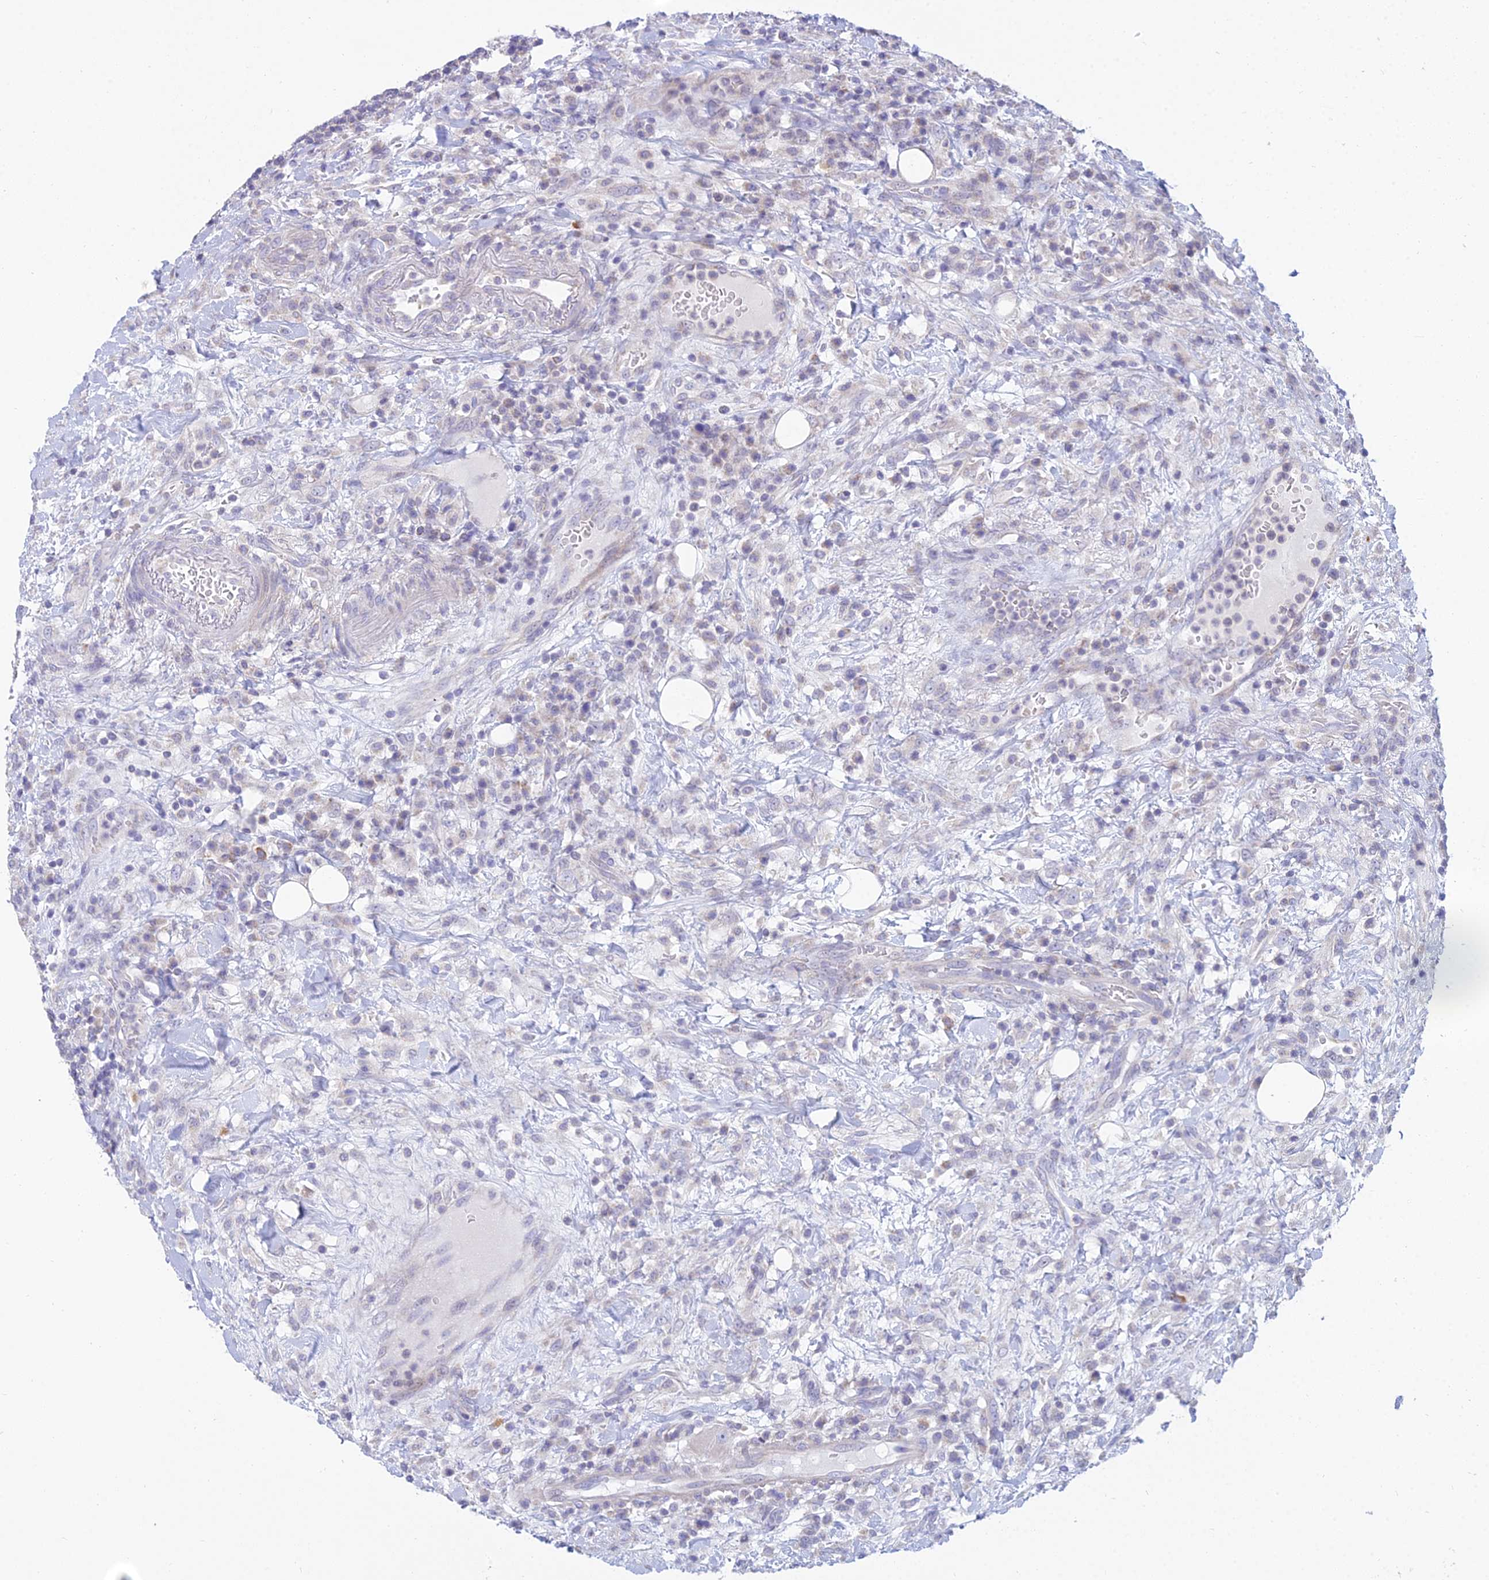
{"staining": {"intensity": "negative", "quantity": "none", "location": "none"}, "tissue": "lymphoma", "cell_type": "Tumor cells", "image_type": "cancer", "snomed": [{"axis": "morphology", "description": "Malignant lymphoma, non-Hodgkin's type, High grade"}, {"axis": "topography", "description": "Colon"}], "caption": "The image shows no significant staining in tumor cells of high-grade malignant lymphoma, non-Hodgkin's type.", "gene": "CFAP206", "patient": {"sex": "female", "age": 53}}